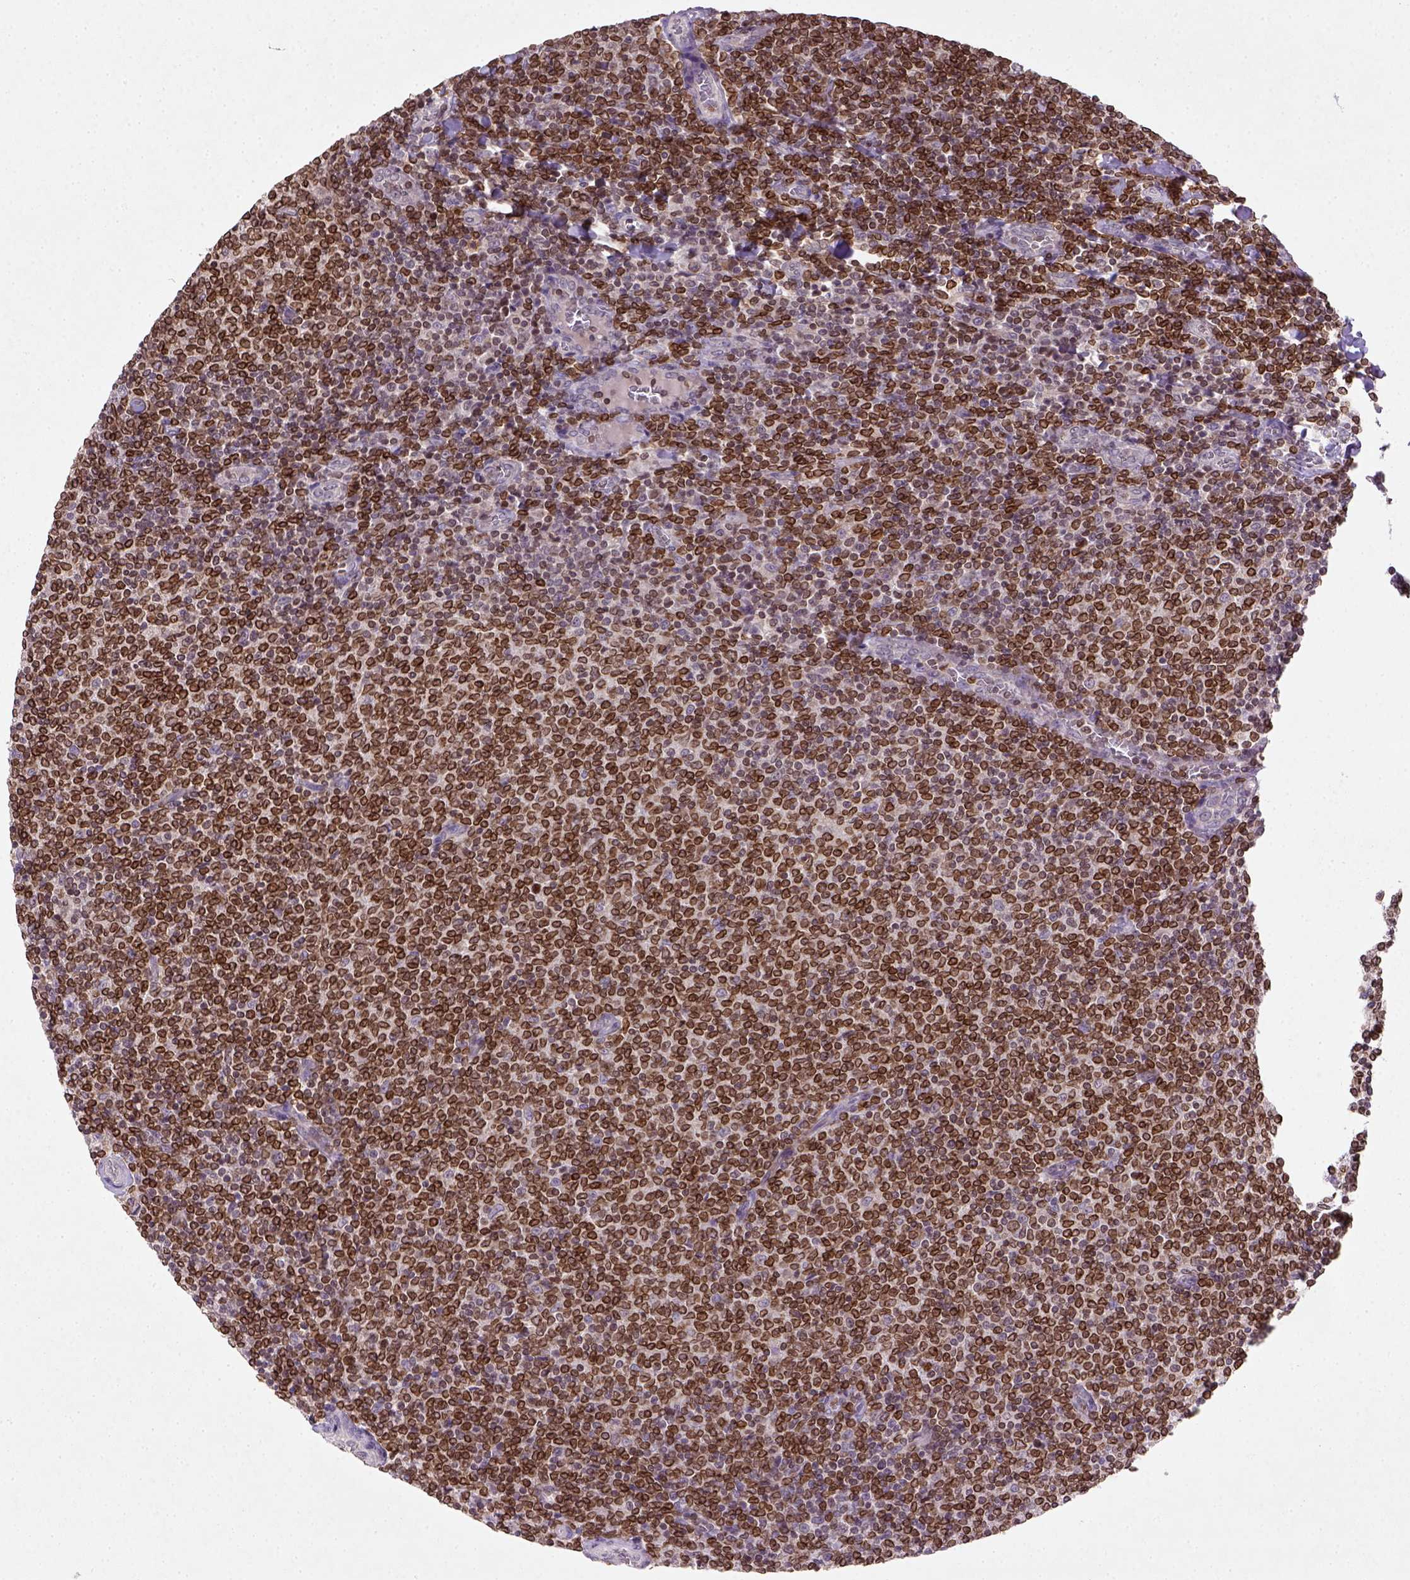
{"staining": {"intensity": "moderate", "quantity": ">75%", "location": "cytoplasmic/membranous,nuclear"}, "tissue": "lymphoma", "cell_type": "Tumor cells", "image_type": "cancer", "snomed": [{"axis": "morphology", "description": "Malignant lymphoma, non-Hodgkin's type, Low grade"}, {"axis": "topography", "description": "Lymph node"}], "caption": "Human lymphoma stained for a protein (brown) shows moderate cytoplasmic/membranous and nuclear positive staining in approximately >75% of tumor cells.", "gene": "NUDT3", "patient": {"sex": "male", "age": 52}}